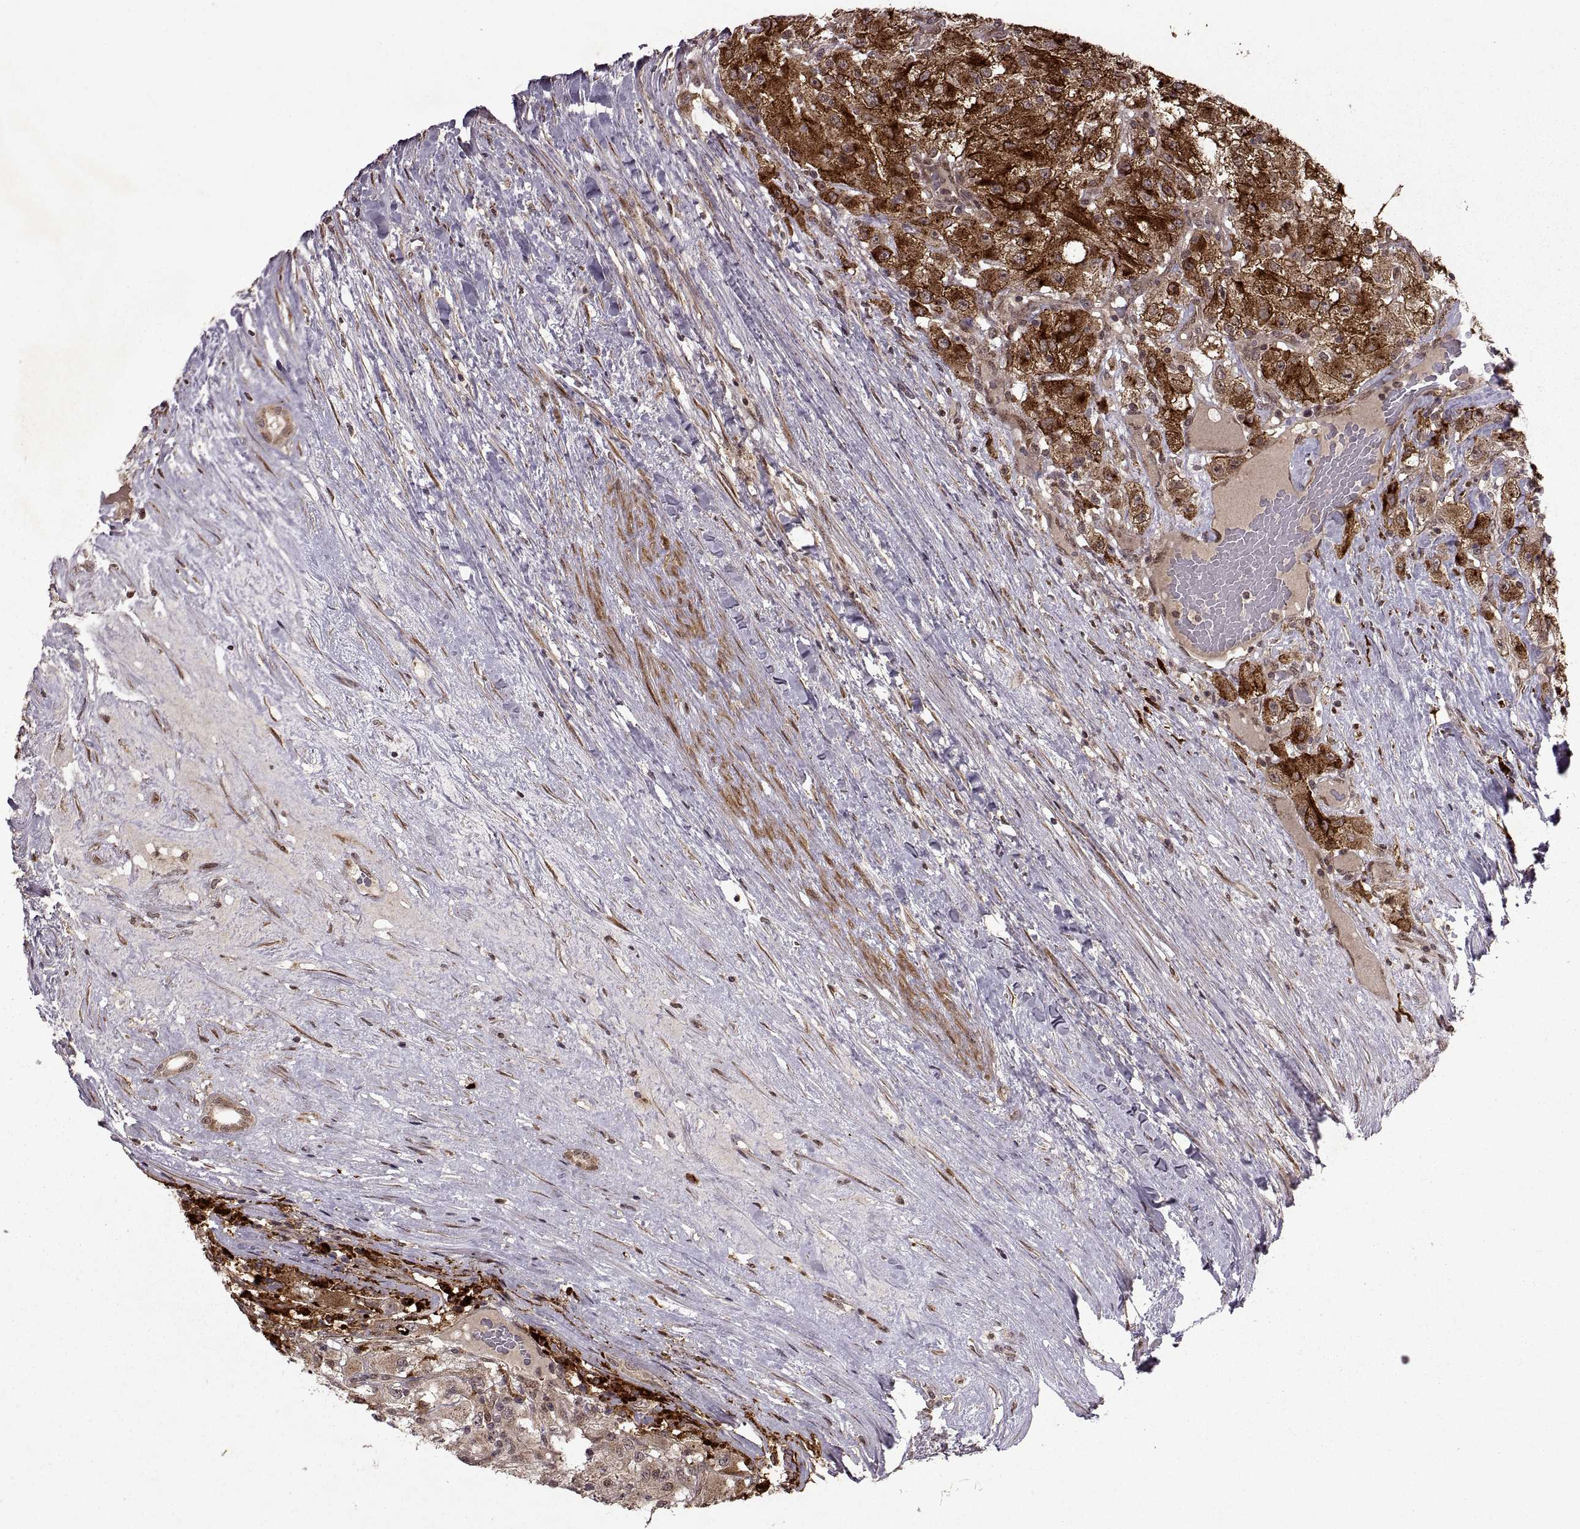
{"staining": {"intensity": "strong", "quantity": "25%-75%", "location": "cytoplasmic/membranous"}, "tissue": "renal cancer", "cell_type": "Tumor cells", "image_type": "cancer", "snomed": [{"axis": "morphology", "description": "Adenocarcinoma, NOS"}, {"axis": "topography", "description": "Kidney"}], "caption": "Adenocarcinoma (renal) was stained to show a protein in brown. There is high levels of strong cytoplasmic/membranous positivity in about 25%-75% of tumor cells.", "gene": "PTOV1", "patient": {"sex": "female", "age": 67}}